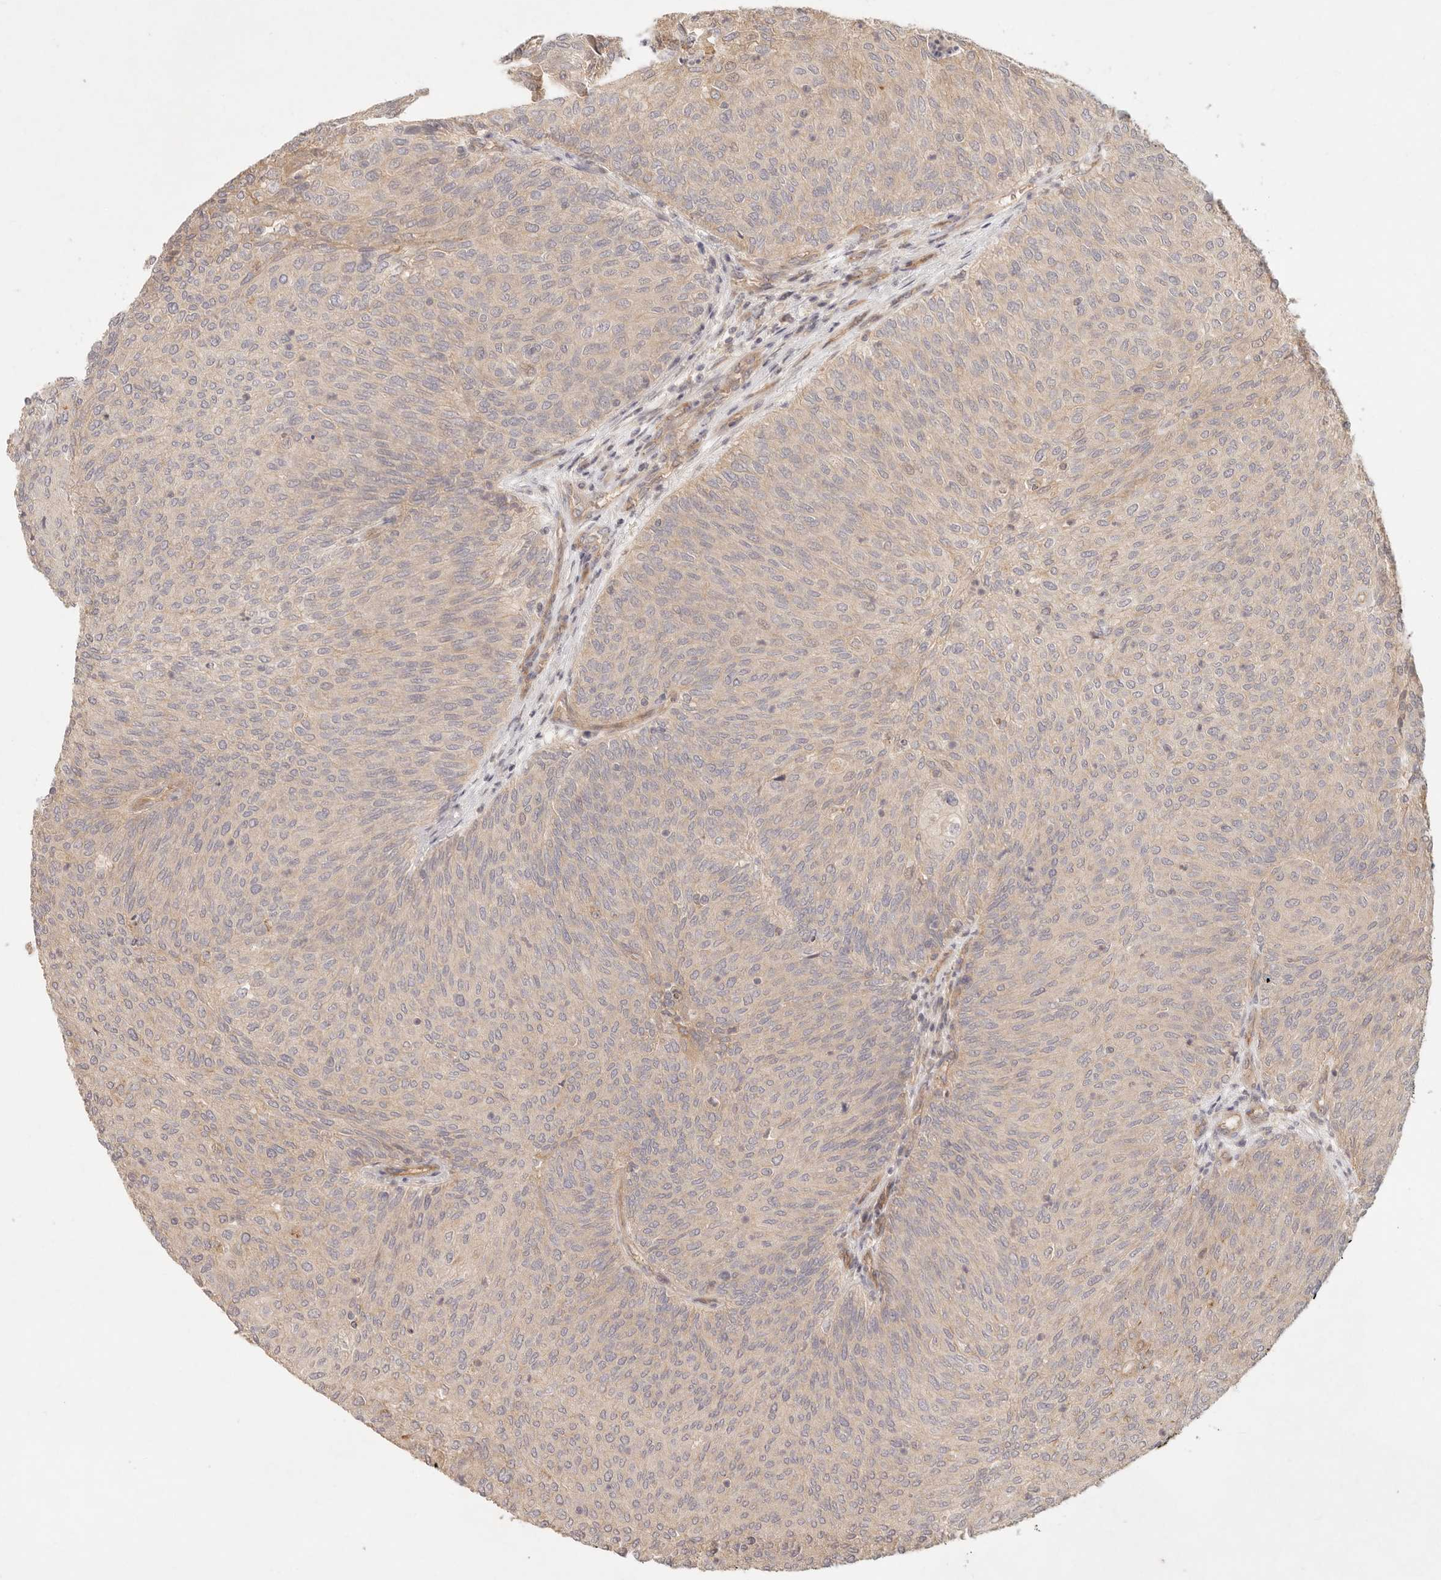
{"staining": {"intensity": "weak", "quantity": "<25%", "location": "cytoplasmic/membranous"}, "tissue": "urothelial cancer", "cell_type": "Tumor cells", "image_type": "cancer", "snomed": [{"axis": "morphology", "description": "Urothelial carcinoma, Low grade"}, {"axis": "topography", "description": "Urinary bladder"}], "caption": "DAB immunohistochemical staining of low-grade urothelial carcinoma reveals no significant positivity in tumor cells.", "gene": "PPP1R3B", "patient": {"sex": "female", "age": 79}}